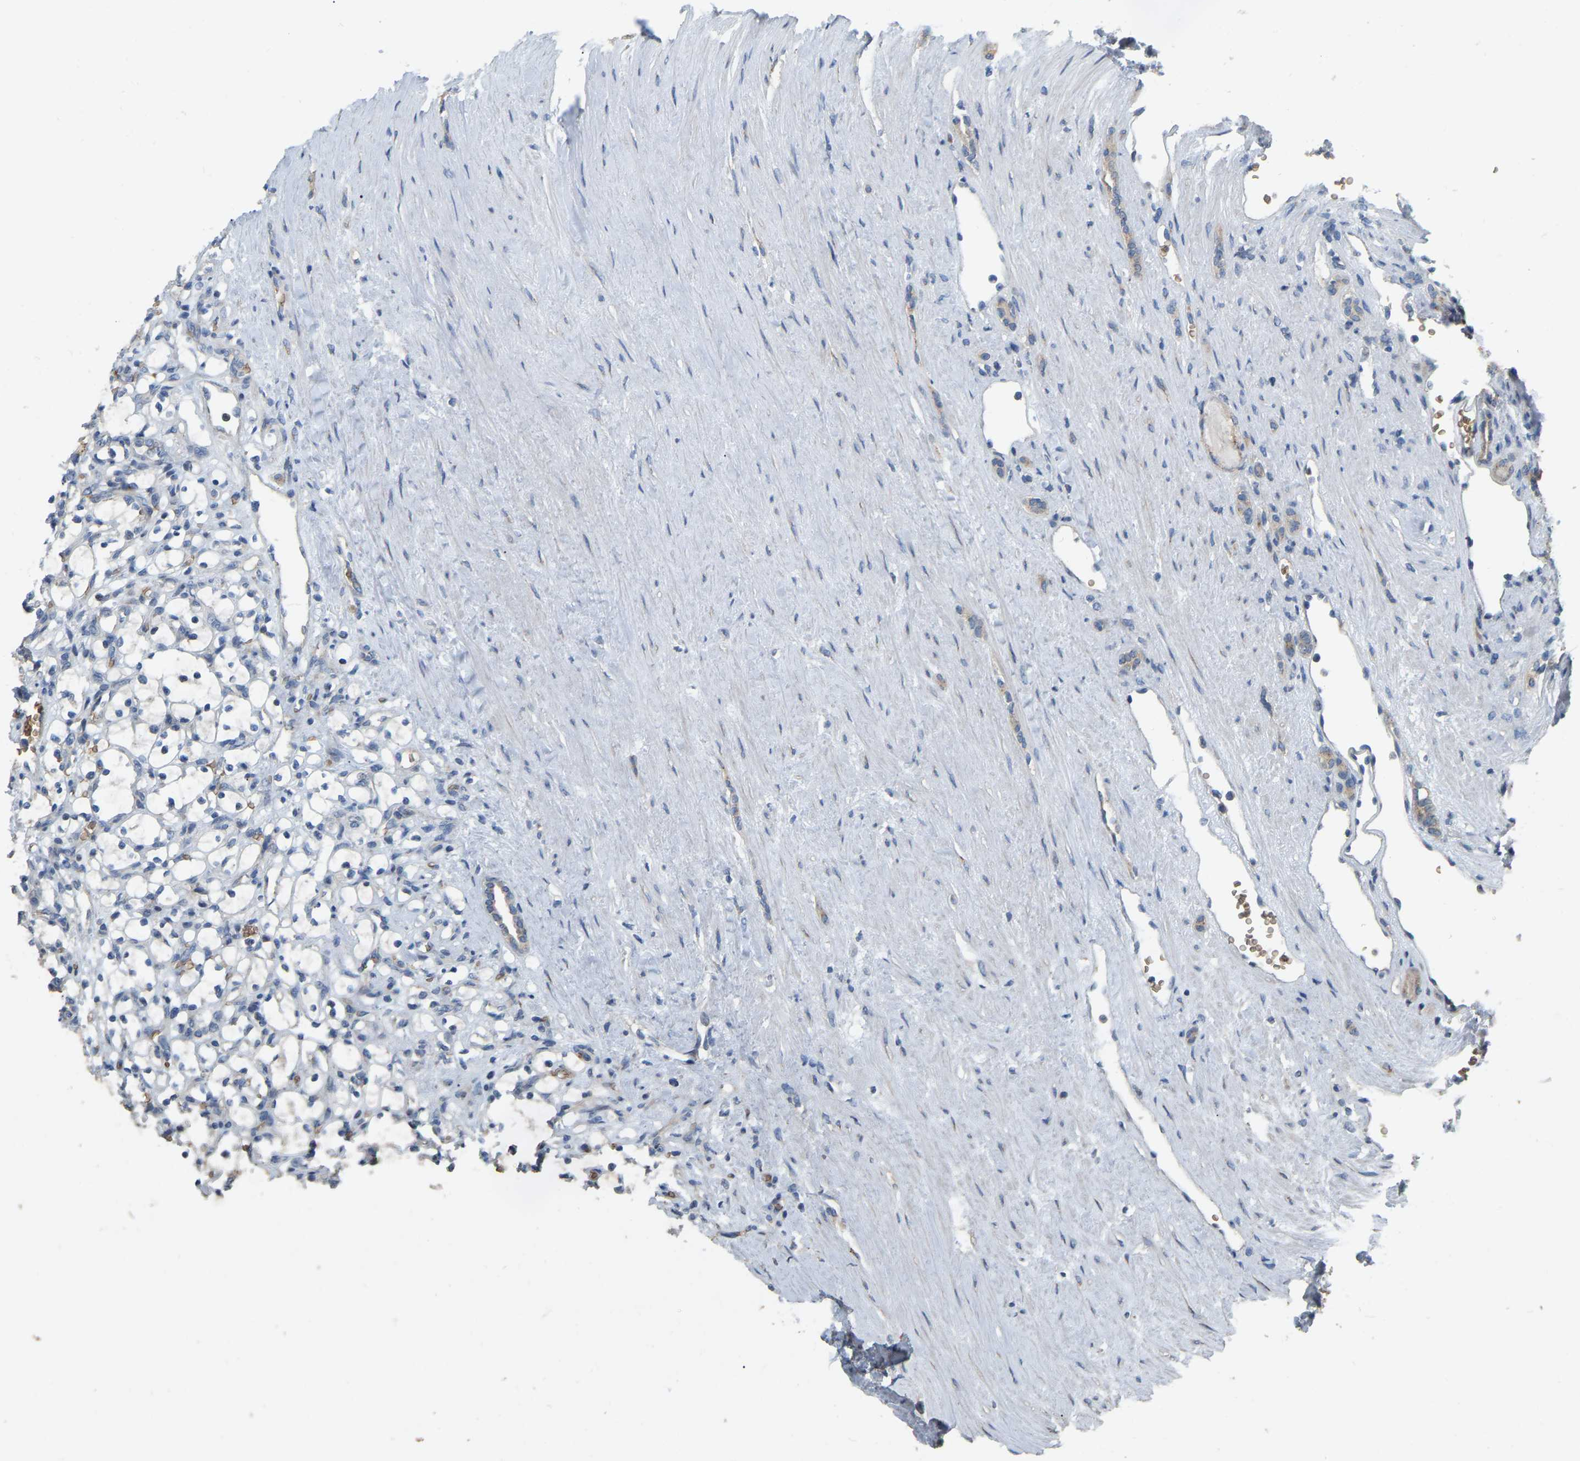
{"staining": {"intensity": "negative", "quantity": "none", "location": "none"}, "tissue": "renal cancer", "cell_type": "Tumor cells", "image_type": "cancer", "snomed": [{"axis": "morphology", "description": "Adenocarcinoma, NOS"}, {"axis": "topography", "description": "Kidney"}], "caption": "Adenocarcinoma (renal) was stained to show a protein in brown. There is no significant expression in tumor cells. (DAB immunohistochemistry with hematoxylin counter stain).", "gene": "CFAP298", "patient": {"sex": "female", "age": 69}}